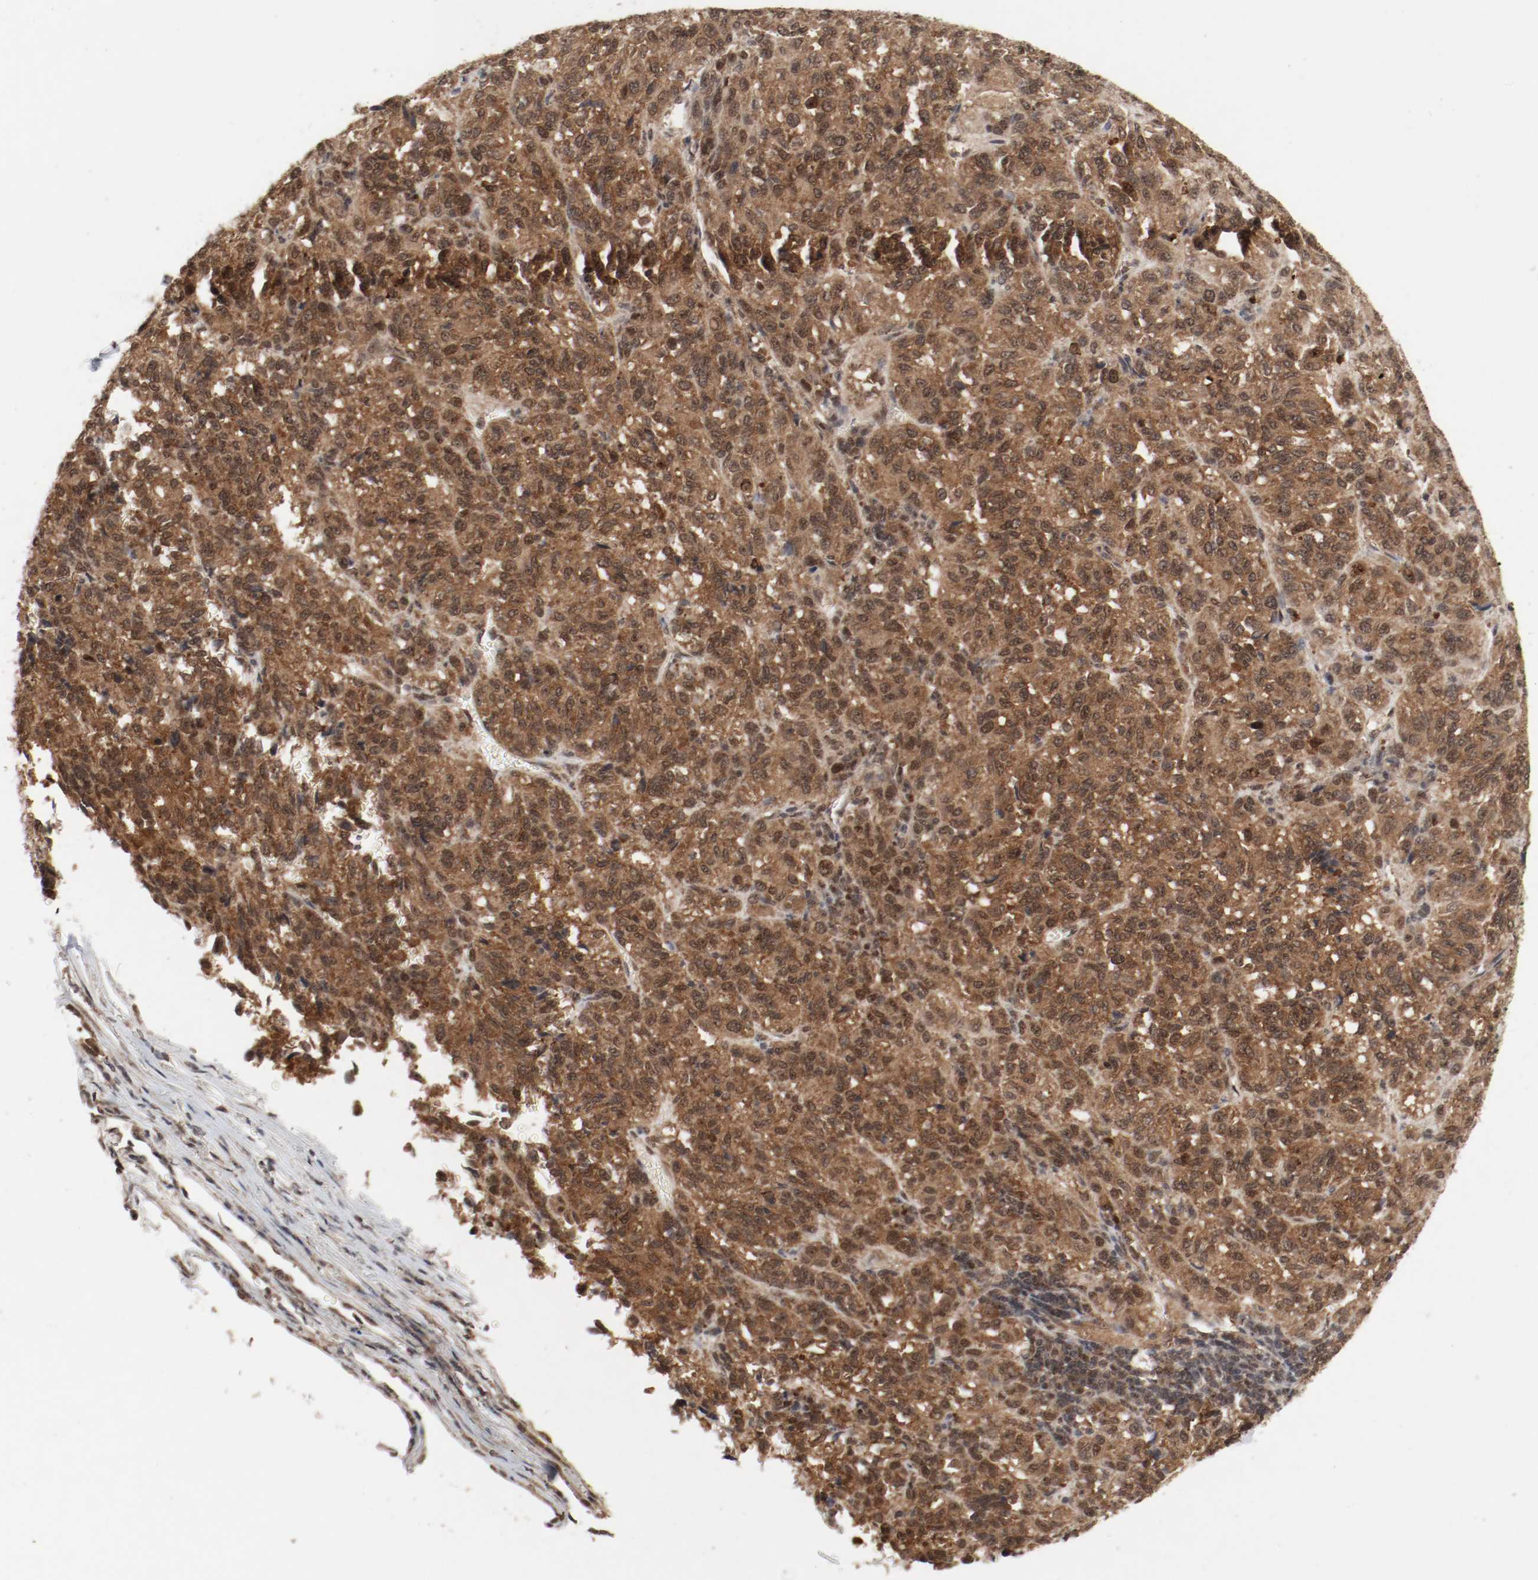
{"staining": {"intensity": "moderate", "quantity": ">75%", "location": "cytoplasmic/membranous,nuclear"}, "tissue": "melanoma", "cell_type": "Tumor cells", "image_type": "cancer", "snomed": [{"axis": "morphology", "description": "Malignant melanoma, Metastatic site"}, {"axis": "topography", "description": "Lung"}], "caption": "Immunohistochemical staining of malignant melanoma (metastatic site) demonstrates medium levels of moderate cytoplasmic/membranous and nuclear protein staining in approximately >75% of tumor cells. The staining was performed using DAB (3,3'-diaminobenzidine) to visualize the protein expression in brown, while the nuclei were stained in blue with hematoxylin (Magnification: 20x).", "gene": "CSNK2B", "patient": {"sex": "male", "age": 64}}